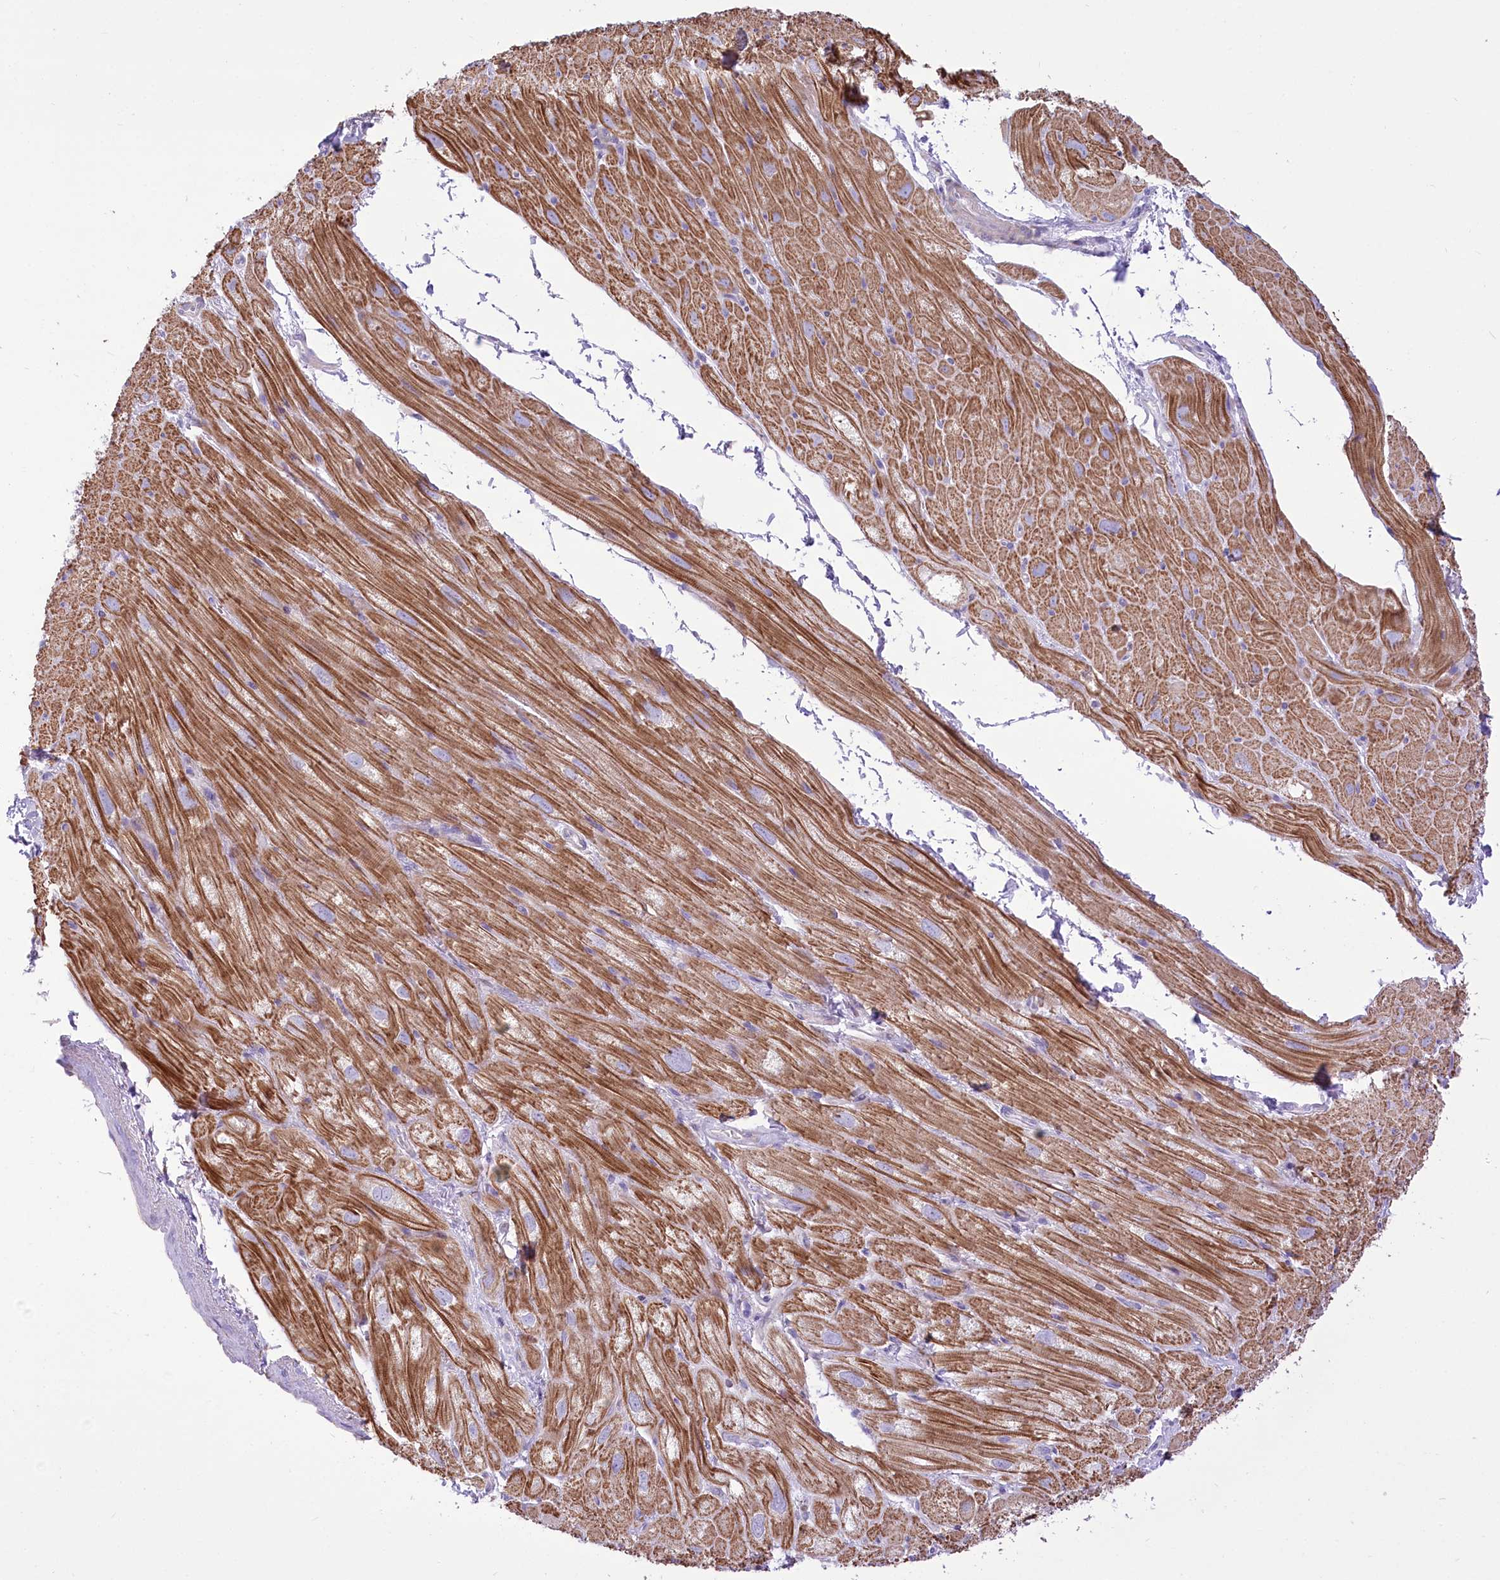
{"staining": {"intensity": "moderate", "quantity": "25%-75%", "location": "cytoplasmic/membranous"}, "tissue": "heart muscle", "cell_type": "Cardiomyocytes", "image_type": "normal", "snomed": [{"axis": "morphology", "description": "Normal tissue, NOS"}, {"axis": "topography", "description": "Heart"}], "caption": "Moderate cytoplasmic/membranous protein staining is appreciated in approximately 25%-75% of cardiomyocytes in heart muscle. Nuclei are stained in blue.", "gene": "STT3B", "patient": {"sex": "male", "age": 50}}